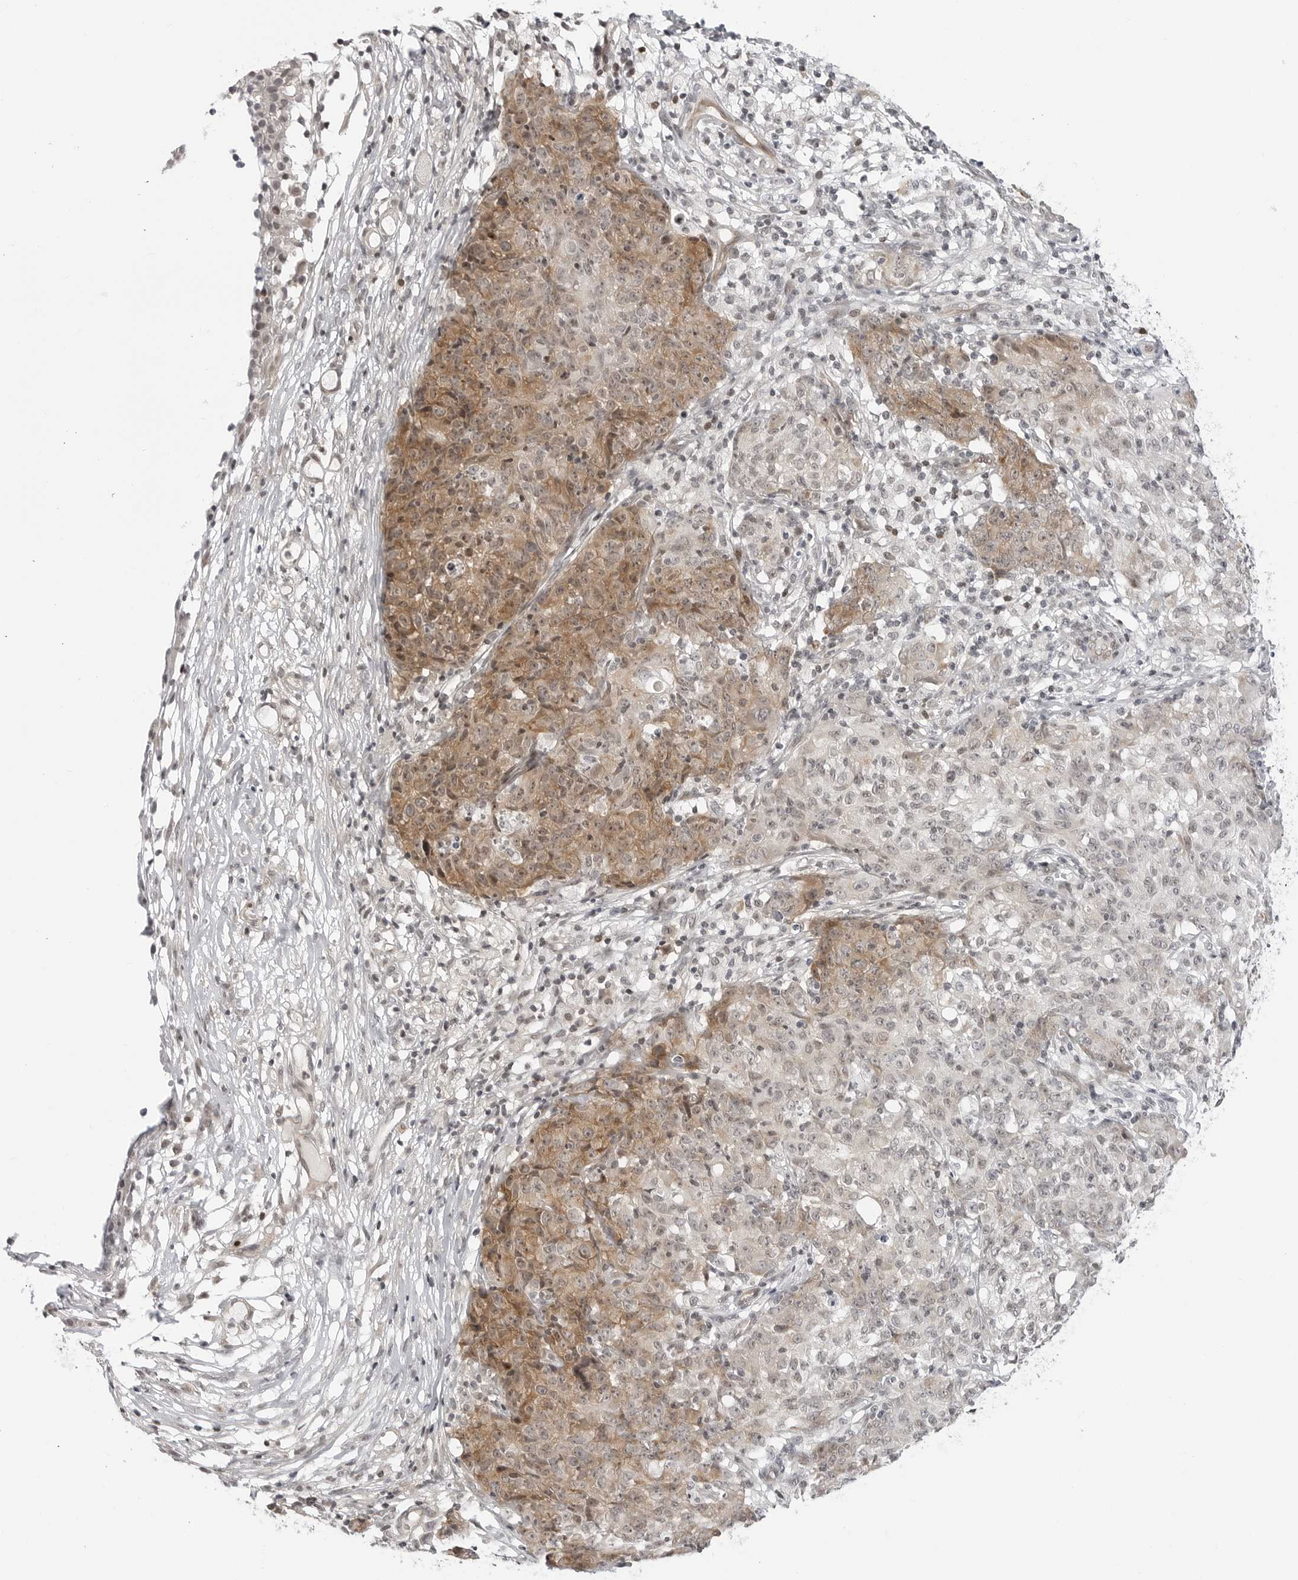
{"staining": {"intensity": "moderate", "quantity": "25%-75%", "location": "cytoplasmic/membranous"}, "tissue": "ovarian cancer", "cell_type": "Tumor cells", "image_type": "cancer", "snomed": [{"axis": "morphology", "description": "Carcinoma, endometroid"}, {"axis": "topography", "description": "Ovary"}], "caption": "Ovarian cancer (endometroid carcinoma) stained for a protein (brown) displays moderate cytoplasmic/membranous positive positivity in approximately 25%-75% of tumor cells.", "gene": "C8orf33", "patient": {"sex": "female", "age": 42}}